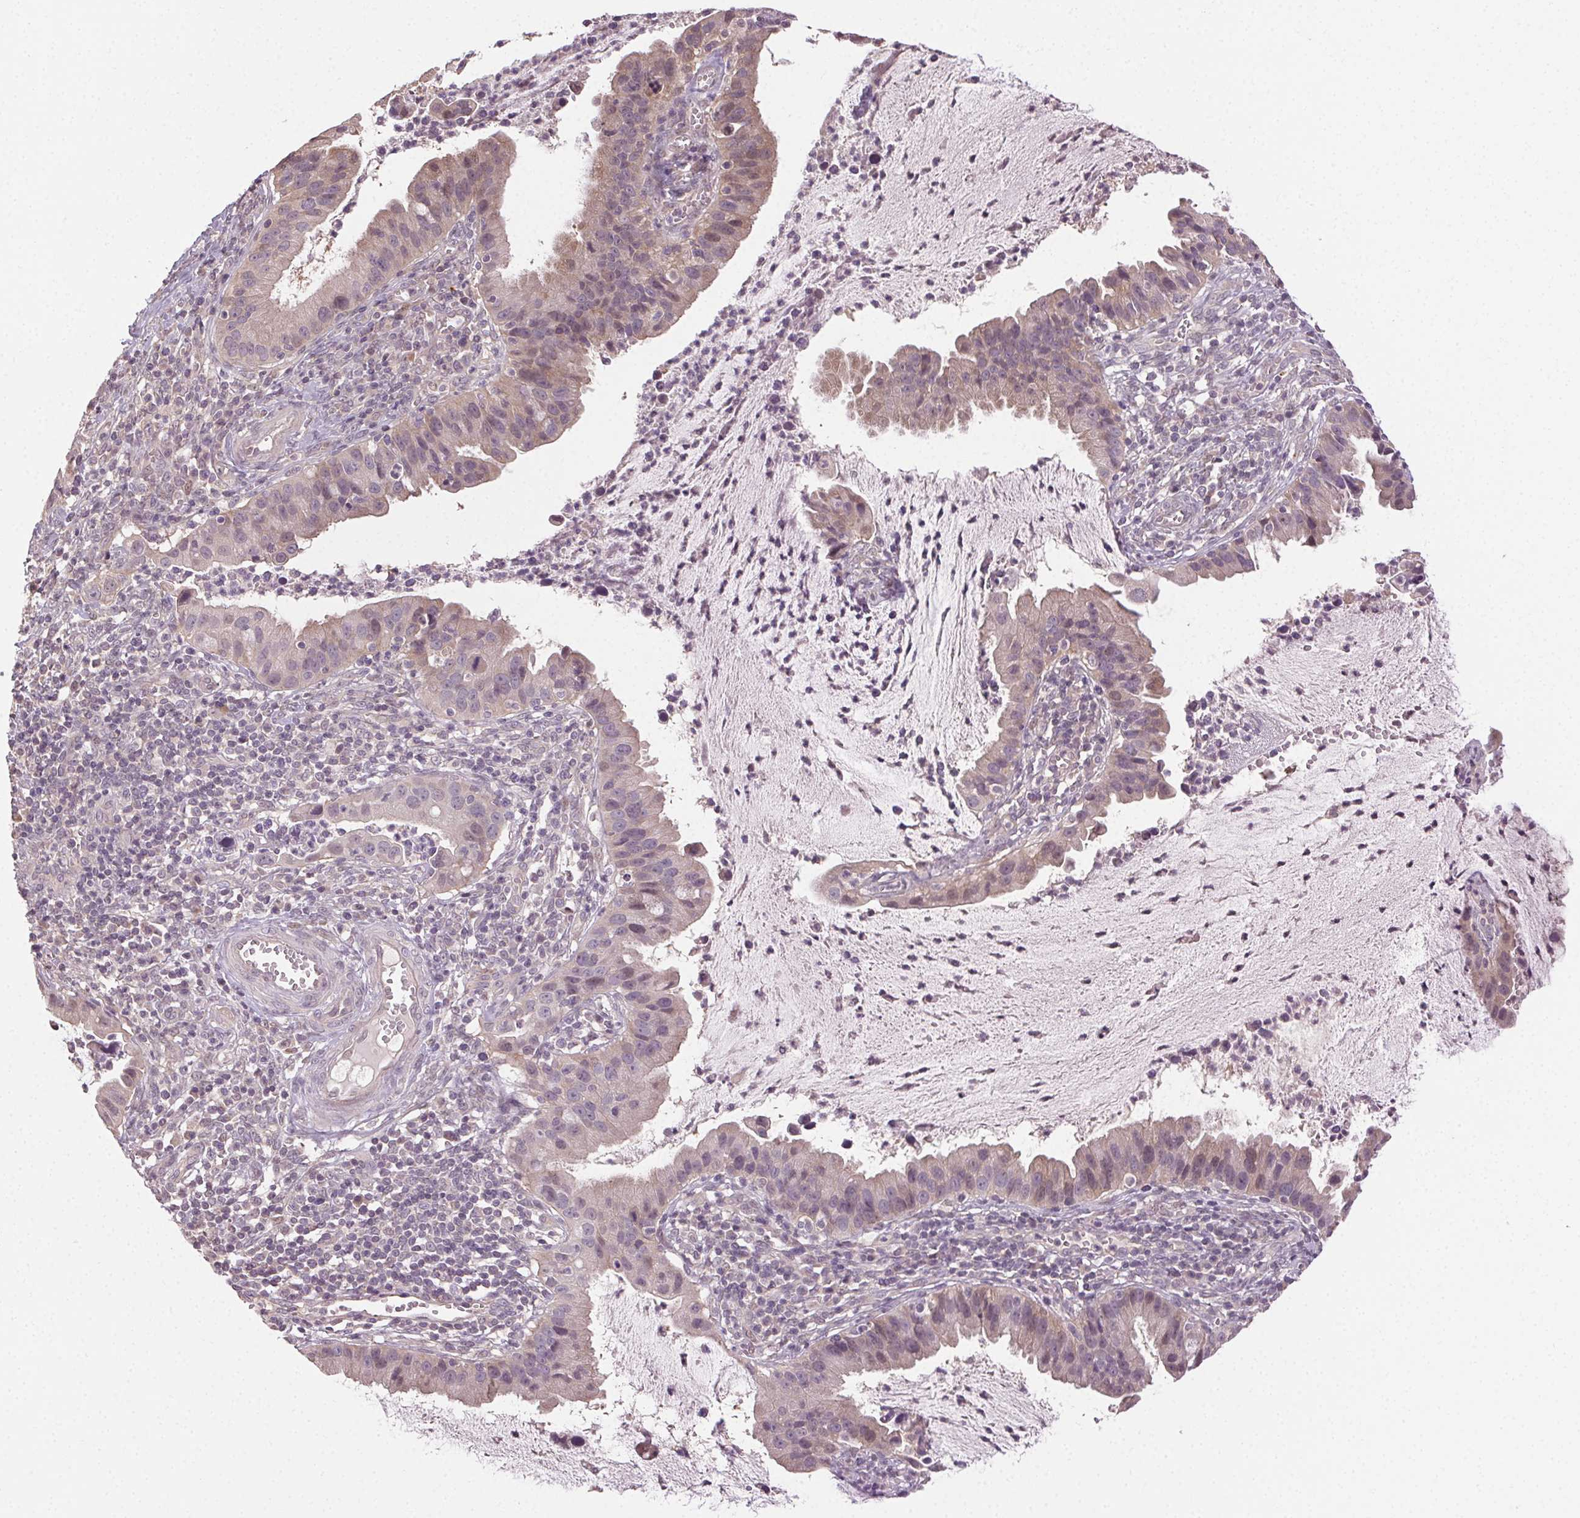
{"staining": {"intensity": "weak", "quantity": "25%-75%", "location": "cytoplasmic/membranous"}, "tissue": "cervical cancer", "cell_type": "Tumor cells", "image_type": "cancer", "snomed": [{"axis": "morphology", "description": "Adenocarcinoma, NOS"}, {"axis": "topography", "description": "Cervix"}], "caption": "Human cervical cancer stained with a brown dye demonstrates weak cytoplasmic/membranous positive expression in about 25%-75% of tumor cells.", "gene": "ATP1B3", "patient": {"sex": "female", "age": 34}}